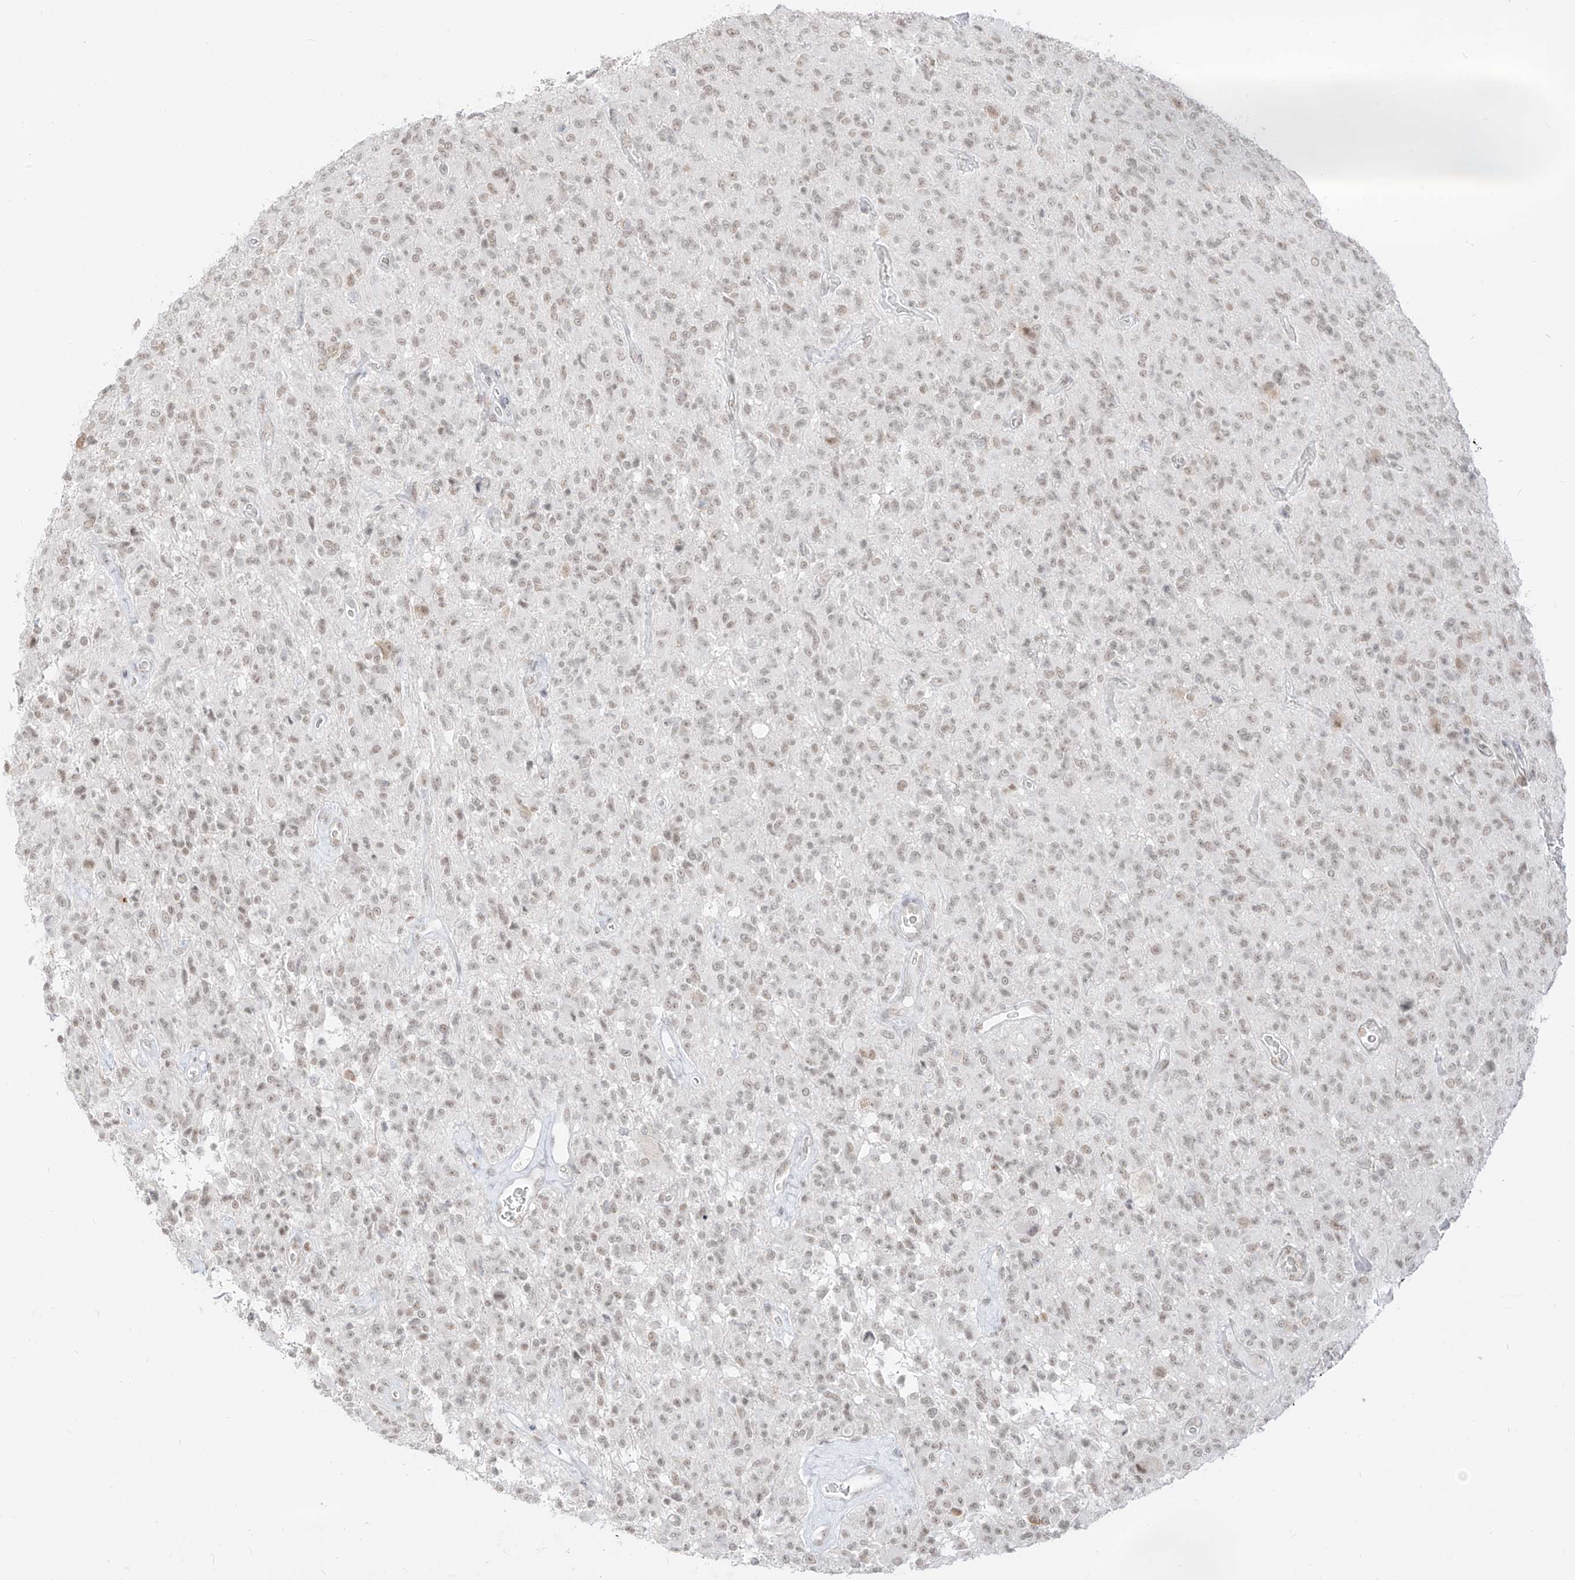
{"staining": {"intensity": "weak", "quantity": "25%-75%", "location": "nuclear"}, "tissue": "glioma", "cell_type": "Tumor cells", "image_type": "cancer", "snomed": [{"axis": "morphology", "description": "Glioma, malignant, High grade"}, {"axis": "topography", "description": "Brain"}], "caption": "Immunohistochemical staining of human glioma displays low levels of weak nuclear positivity in about 25%-75% of tumor cells.", "gene": "SUPT5H", "patient": {"sex": "female", "age": 57}}